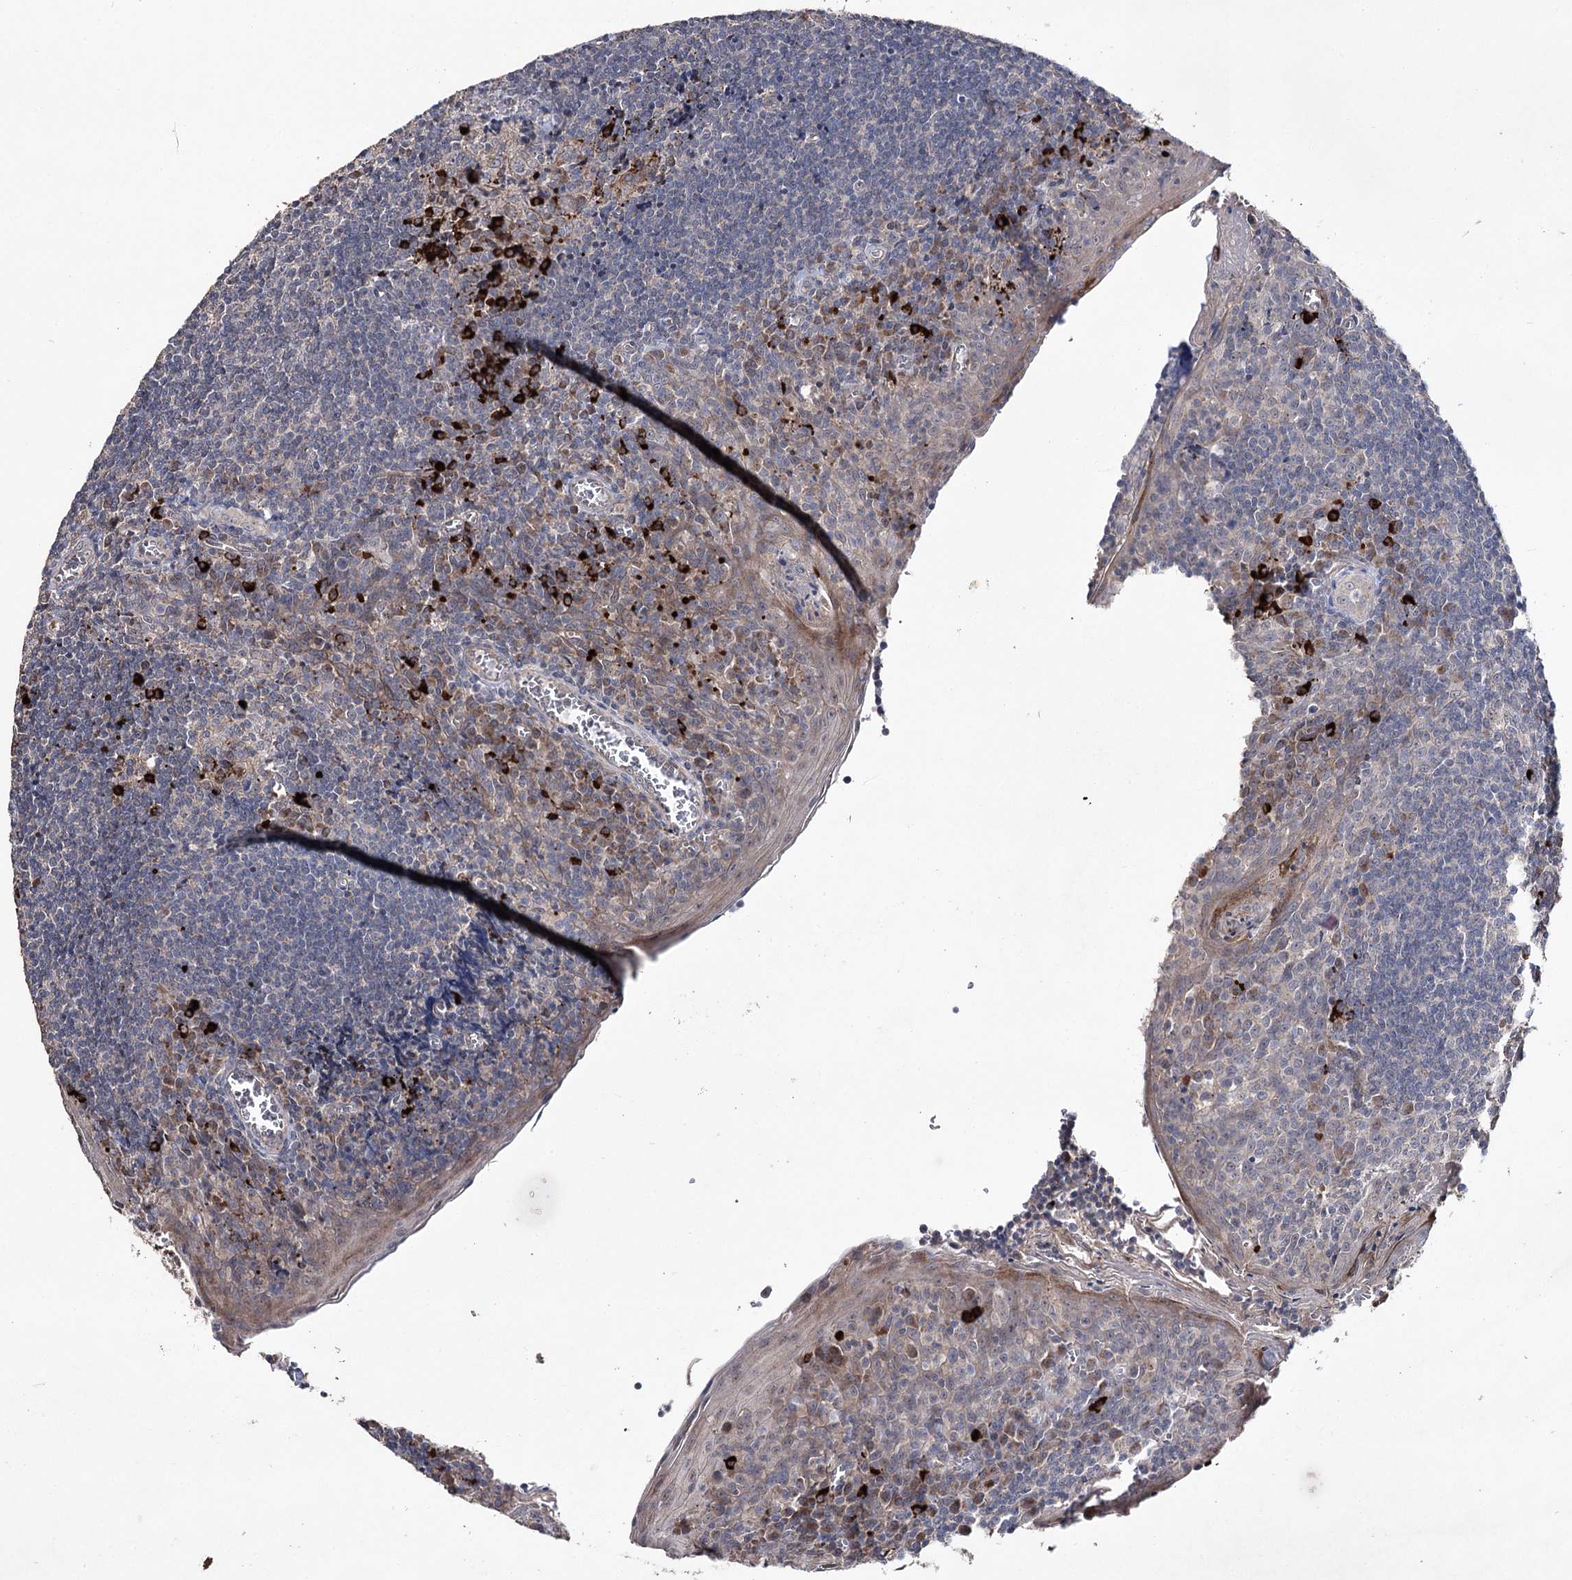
{"staining": {"intensity": "strong", "quantity": "<25%", "location": "cytoplasmic/membranous"}, "tissue": "tonsil", "cell_type": "Germinal center cells", "image_type": "normal", "snomed": [{"axis": "morphology", "description": "Normal tissue, NOS"}, {"axis": "topography", "description": "Tonsil"}], "caption": "Immunohistochemistry (IHC) staining of unremarkable tonsil, which reveals medium levels of strong cytoplasmic/membranous expression in approximately <25% of germinal center cells indicating strong cytoplasmic/membranous protein expression. The staining was performed using DAB (3,3'-diaminobenzidine) (brown) for protein detection and nuclei were counterstained in hematoxylin (blue).", "gene": "SEMA4G", "patient": {"sex": "male", "age": 27}}